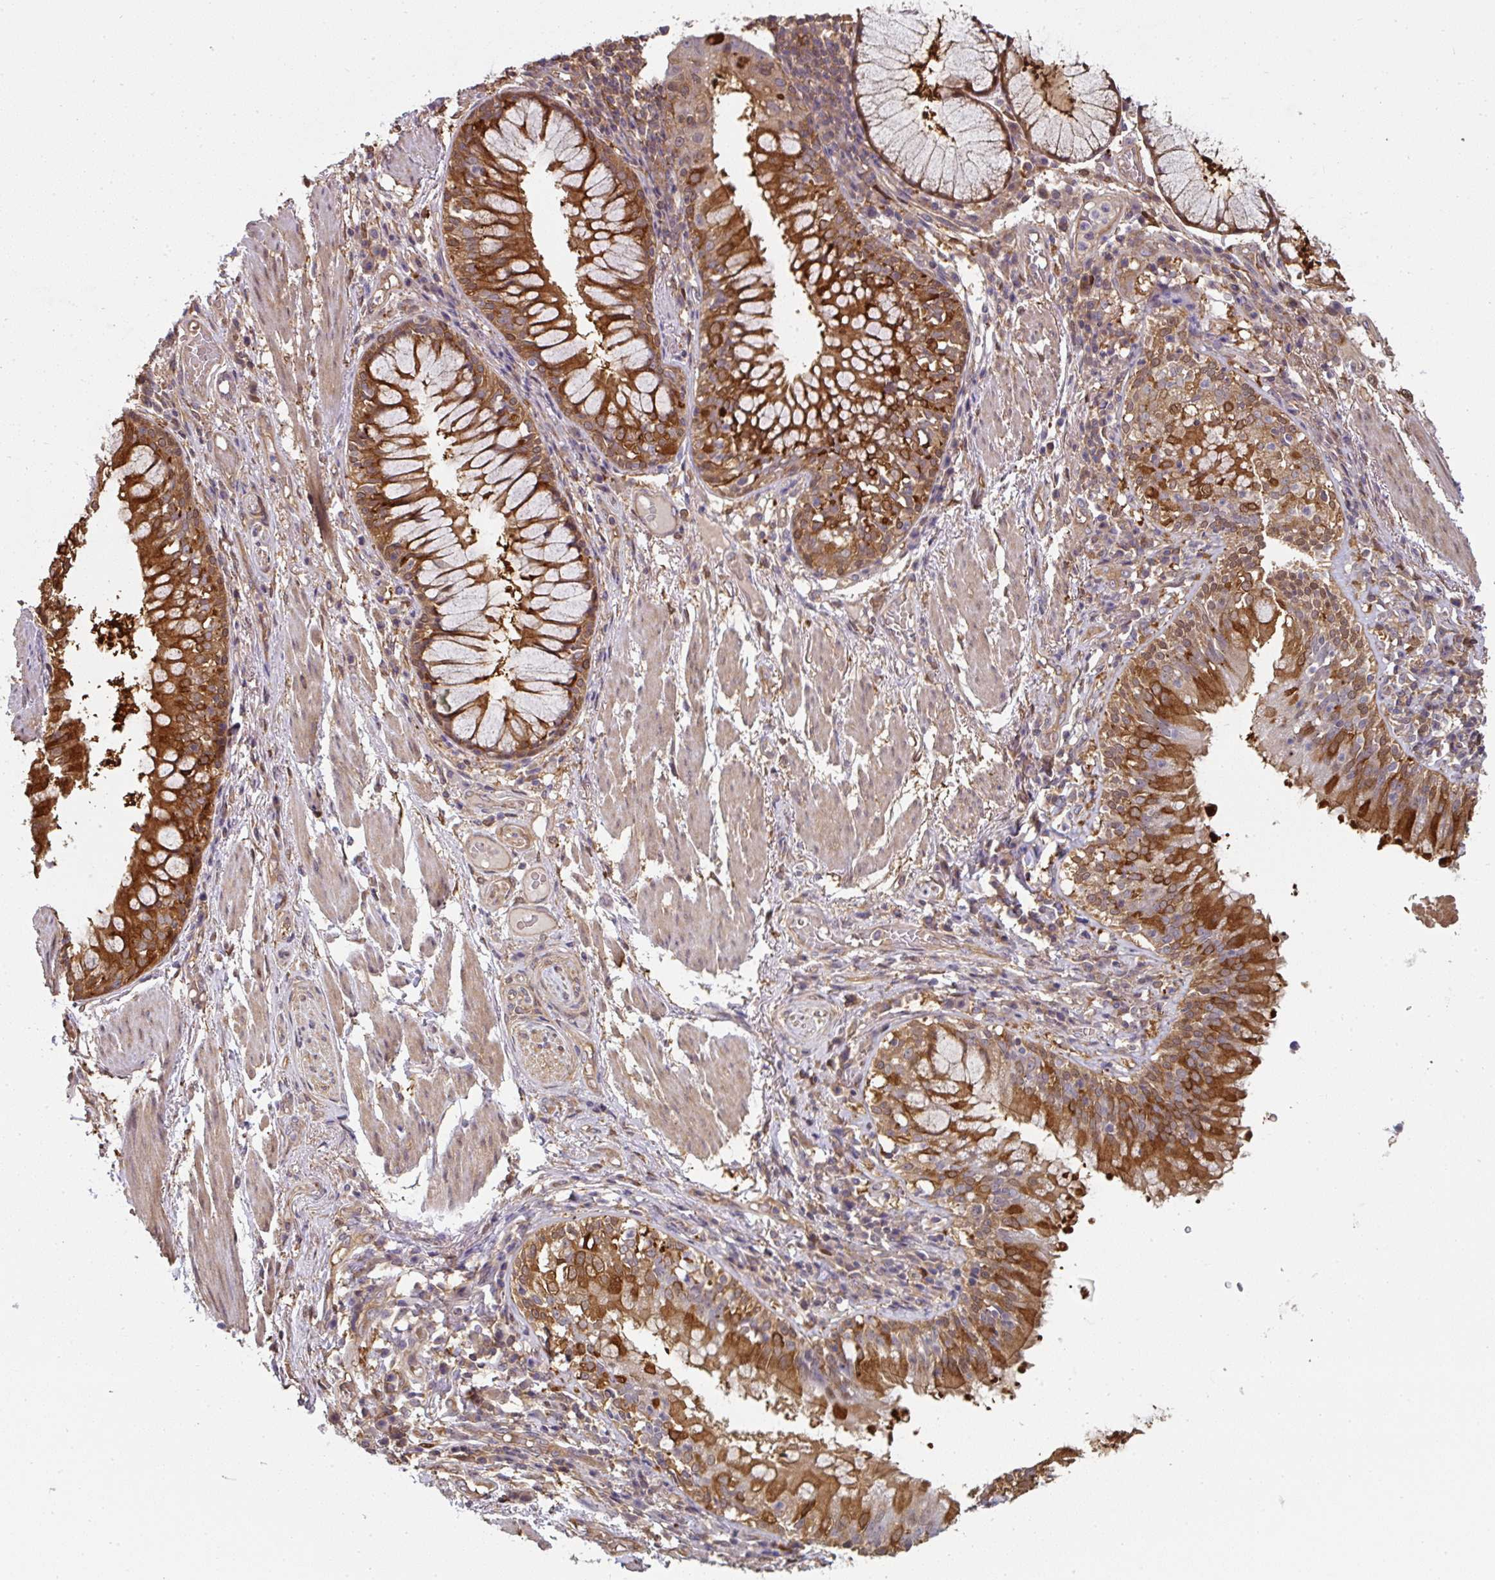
{"staining": {"intensity": "strong", "quantity": ">75%", "location": "cytoplasmic/membranous"}, "tissue": "soft tissue", "cell_type": "Chondrocytes", "image_type": "normal", "snomed": [{"axis": "morphology", "description": "Normal tissue, NOS"}, {"axis": "topography", "description": "Cartilage tissue"}, {"axis": "topography", "description": "Bronchus"}], "caption": "A brown stain labels strong cytoplasmic/membranous staining of a protein in chondrocytes of unremarkable soft tissue. (Brightfield microscopy of DAB IHC at high magnification).", "gene": "ST13", "patient": {"sex": "male", "age": 56}}